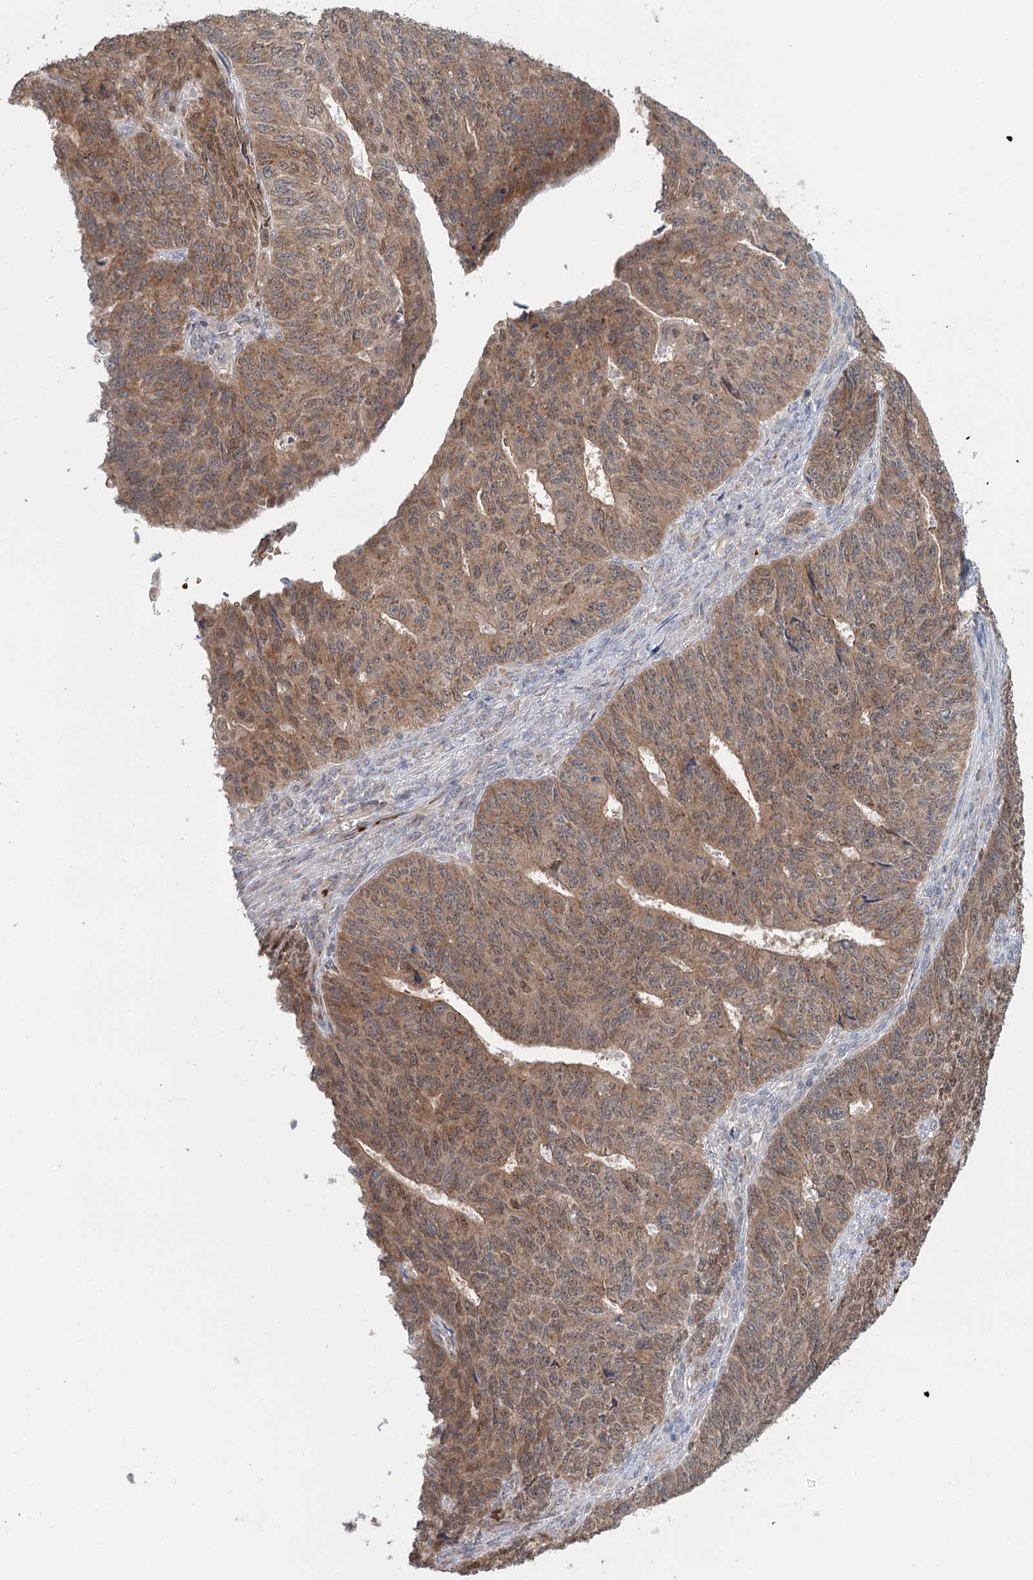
{"staining": {"intensity": "moderate", "quantity": ">75%", "location": "cytoplasmic/membranous,nuclear"}, "tissue": "endometrial cancer", "cell_type": "Tumor cells", "image_type": "cancer", "snomed": [{"axis": "morphology", "description": "Adenocarcinoma, NOS"}, {"axis": "topography", "description": "Endometrium"}], "caption": "Protein expression analysis of endometrial cancer (adenocarcinoma) demonstrates moderate cytoplasmic/membranous and nuclear positivity in about >75% of tumor cells. The protein of interest is stained brown, and the nuclei are stained in blue (DAB IHC with brightfield microscopy, high magnification).", "gene": "ADK", "patient": {"sex": "female", "age": 32}}